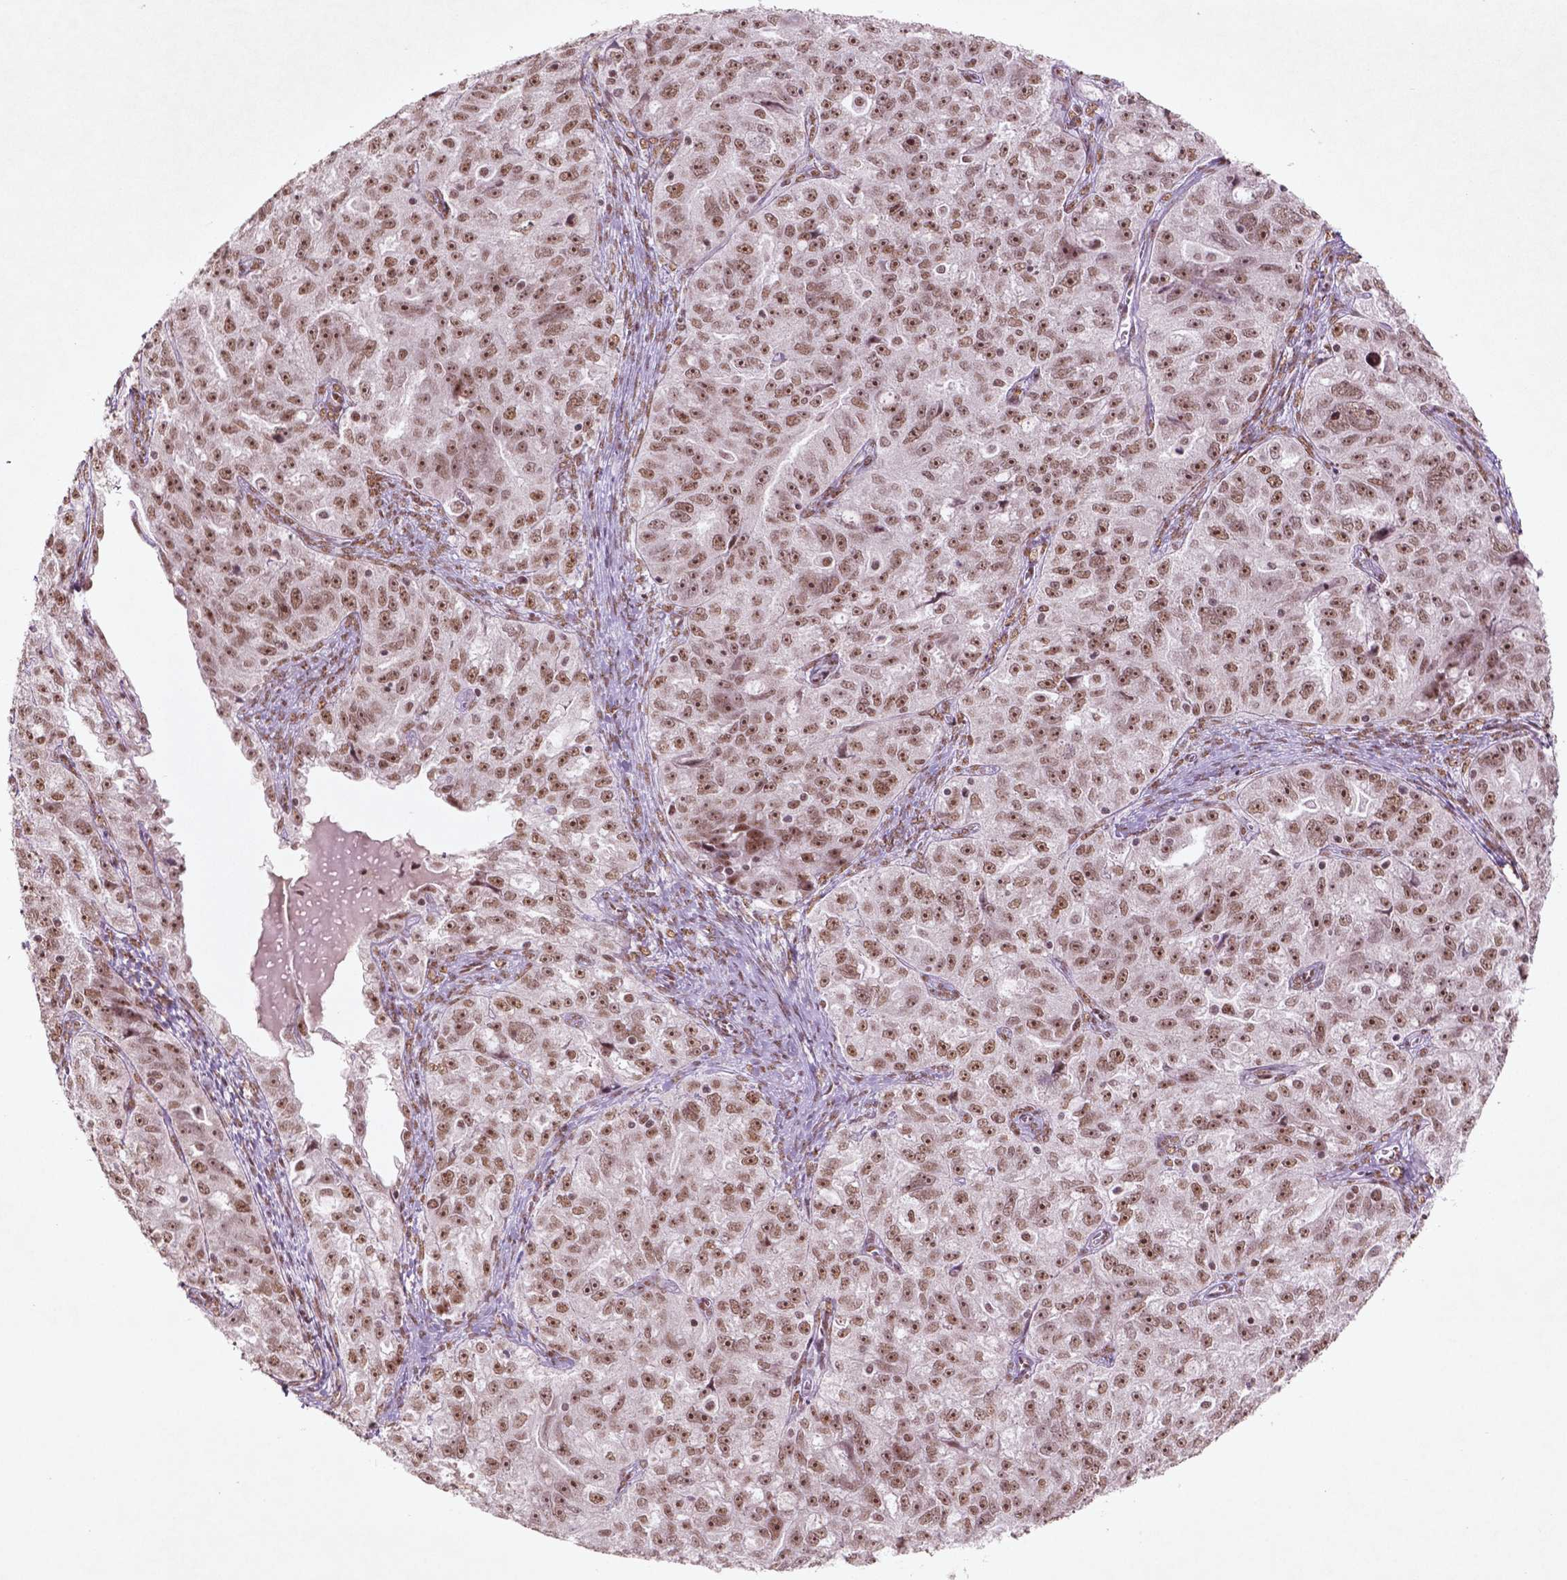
{"staining": {"intensity": "moderate", "quantity": ">75%", "location": "nuclear"}, "tissue": "ovarian cancer", "cell_type": "Tumor cells", "image_type": "cancer", "snomed": [{"axis": "morphology", "description": "Cystadenocarcinoma, serous, NOS"}, {"axis": "topography", "description": "Ovary"}], "caption": "Ovarian cancer (serous cystadenocarcinoma) stained with a brown dye demonstrates moderate nuclear positive staining in approximately >75% of tumor cells.", "gene": "HMG20B", "patient": {"sex": "female", "age": 51}}